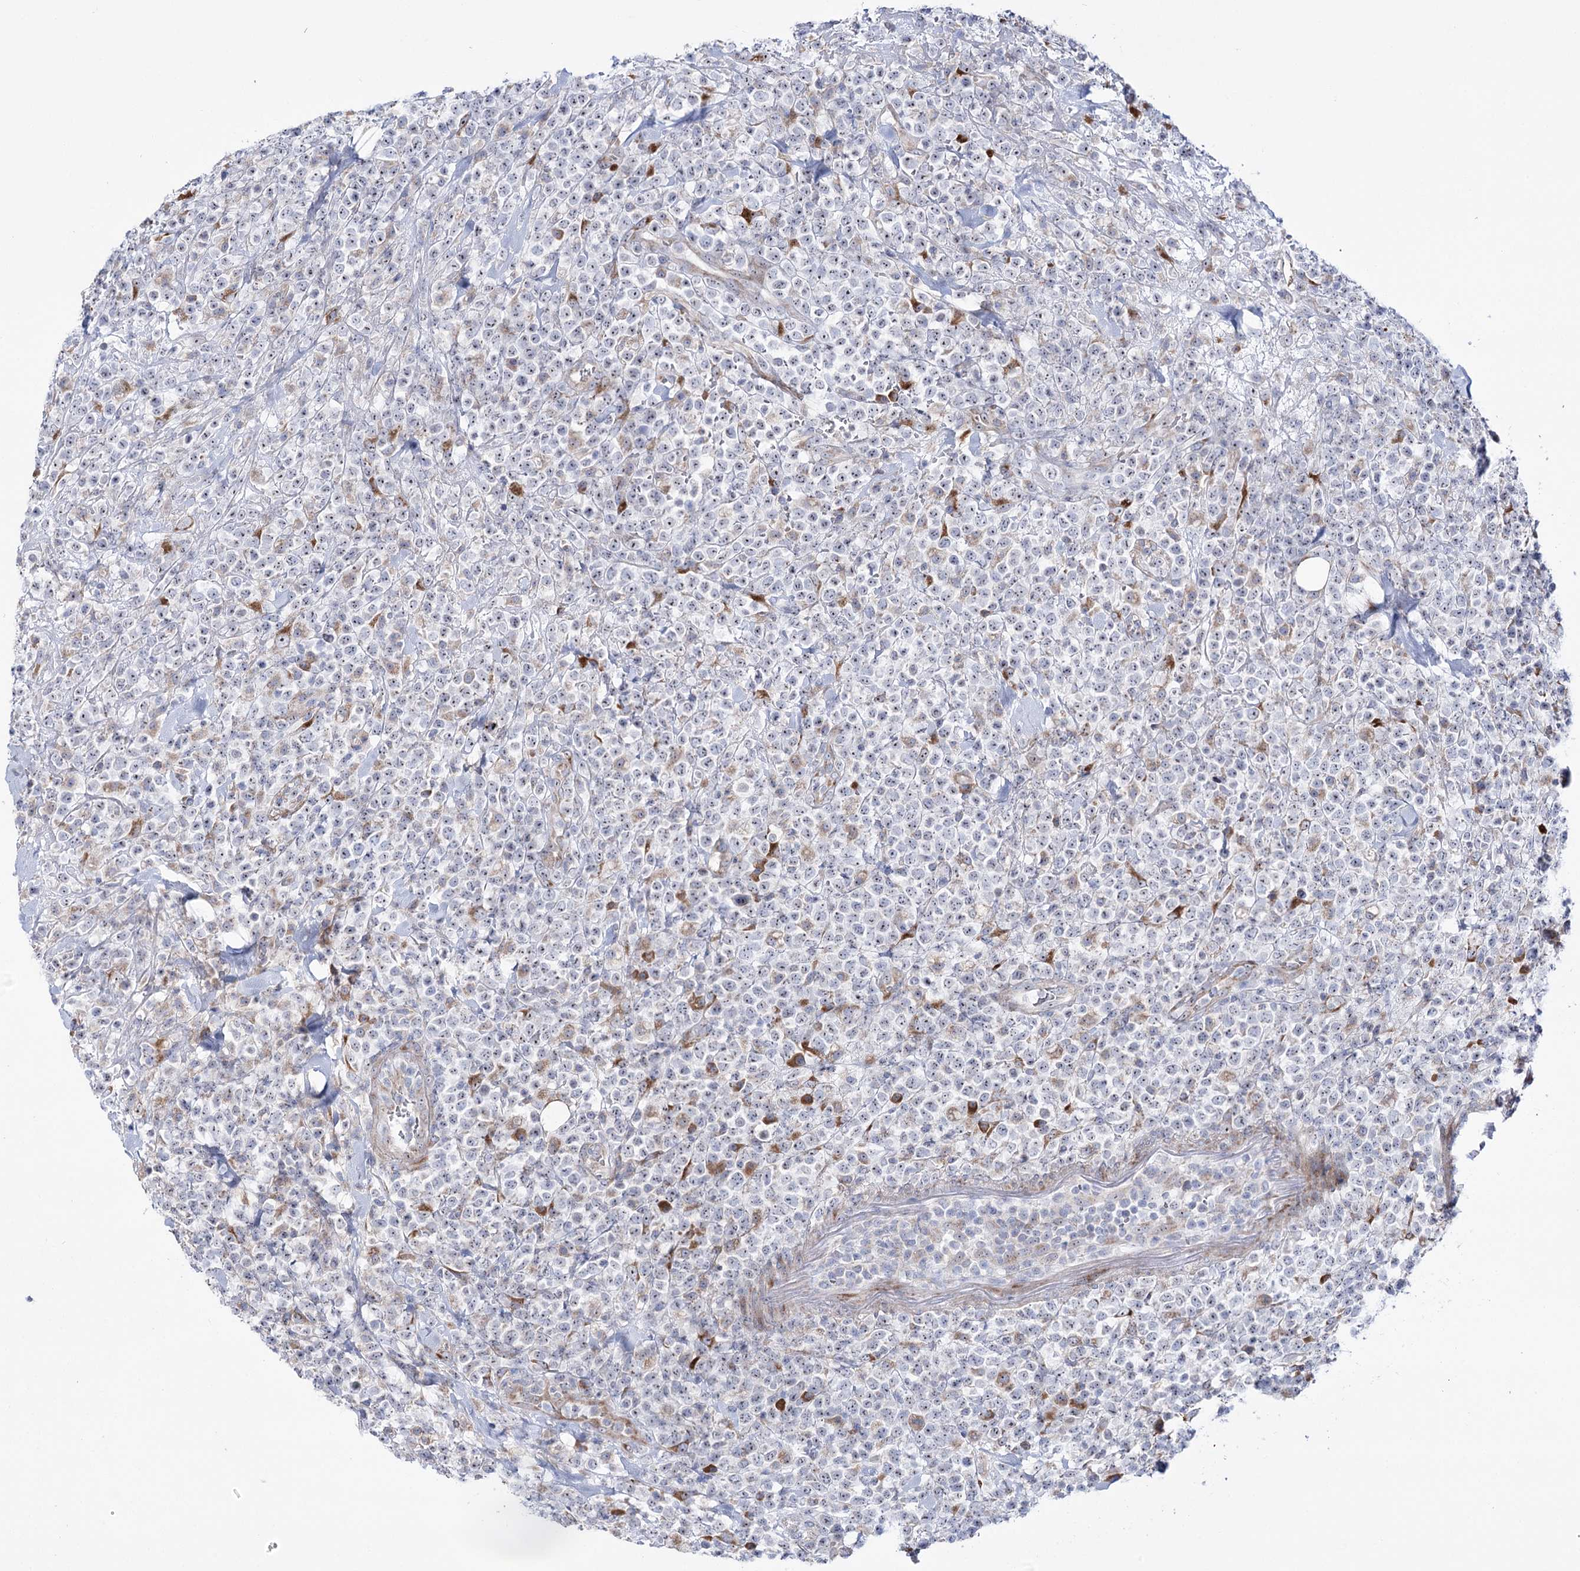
{"staining": {"intensity": "negative", "quantity": "none", "location": "none"}, "tissue": "lymphoma", "cell_type": "Tumor cells", "image_type": "cancer", "snomed": [{"axis": "morphology", "description": "Malignant lymphoma, non-Hodgkin's type, High grade"}, {"axis": "topography", "description": "Colon"}], "caption": "High-grade malignant lymphoma, non-Hodgkin's type was stained to show a protein in brown. There is no significant expression in tumor cells.", "gene": "METTL5", "patient": {"sex": "female", "age": 53}}